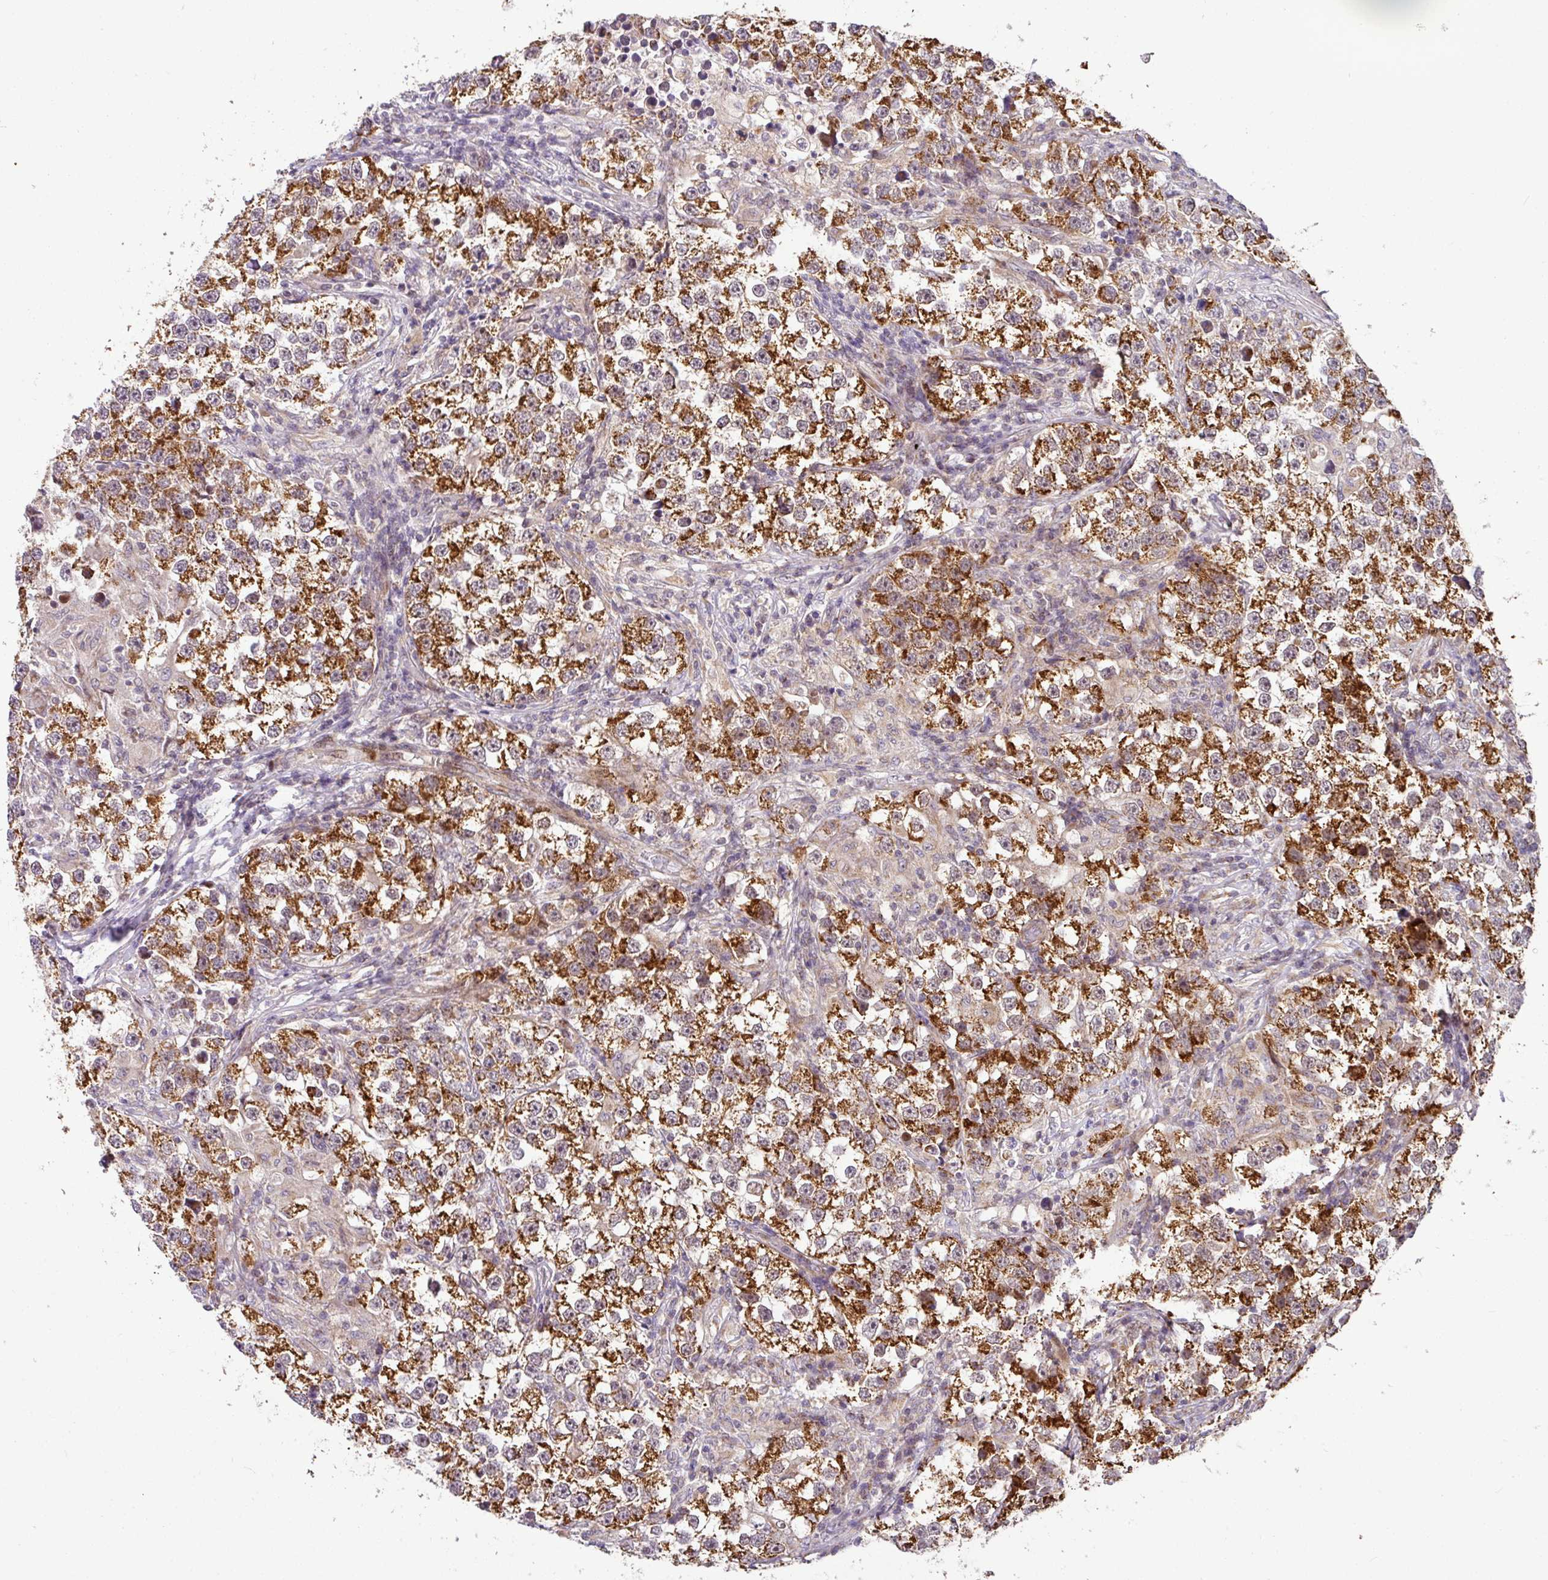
{"staining": {"intensity": "strong", "quantity": ">75%", "location": "cytoplasmic/membranous"}, "tissue": "testis cancer", "cell_type": "Tumor cells", "image_type": "cancer", "snomed": [{"axis": "morphology", "description": "Seminoma, NOS"}, {"axis": "topography", "description": "Testis"}], "caption": "High-magnification brightfield microscopy of seminoma (testis) stained with DAB (brown) and counterstained with hematoxylin (blue). tumor cells exhibit strong cytoplasmic/membranous staining is identified in about>75% of cells.", "gene": "SARS2", "patient": {"sex": "male", "age": 46}}